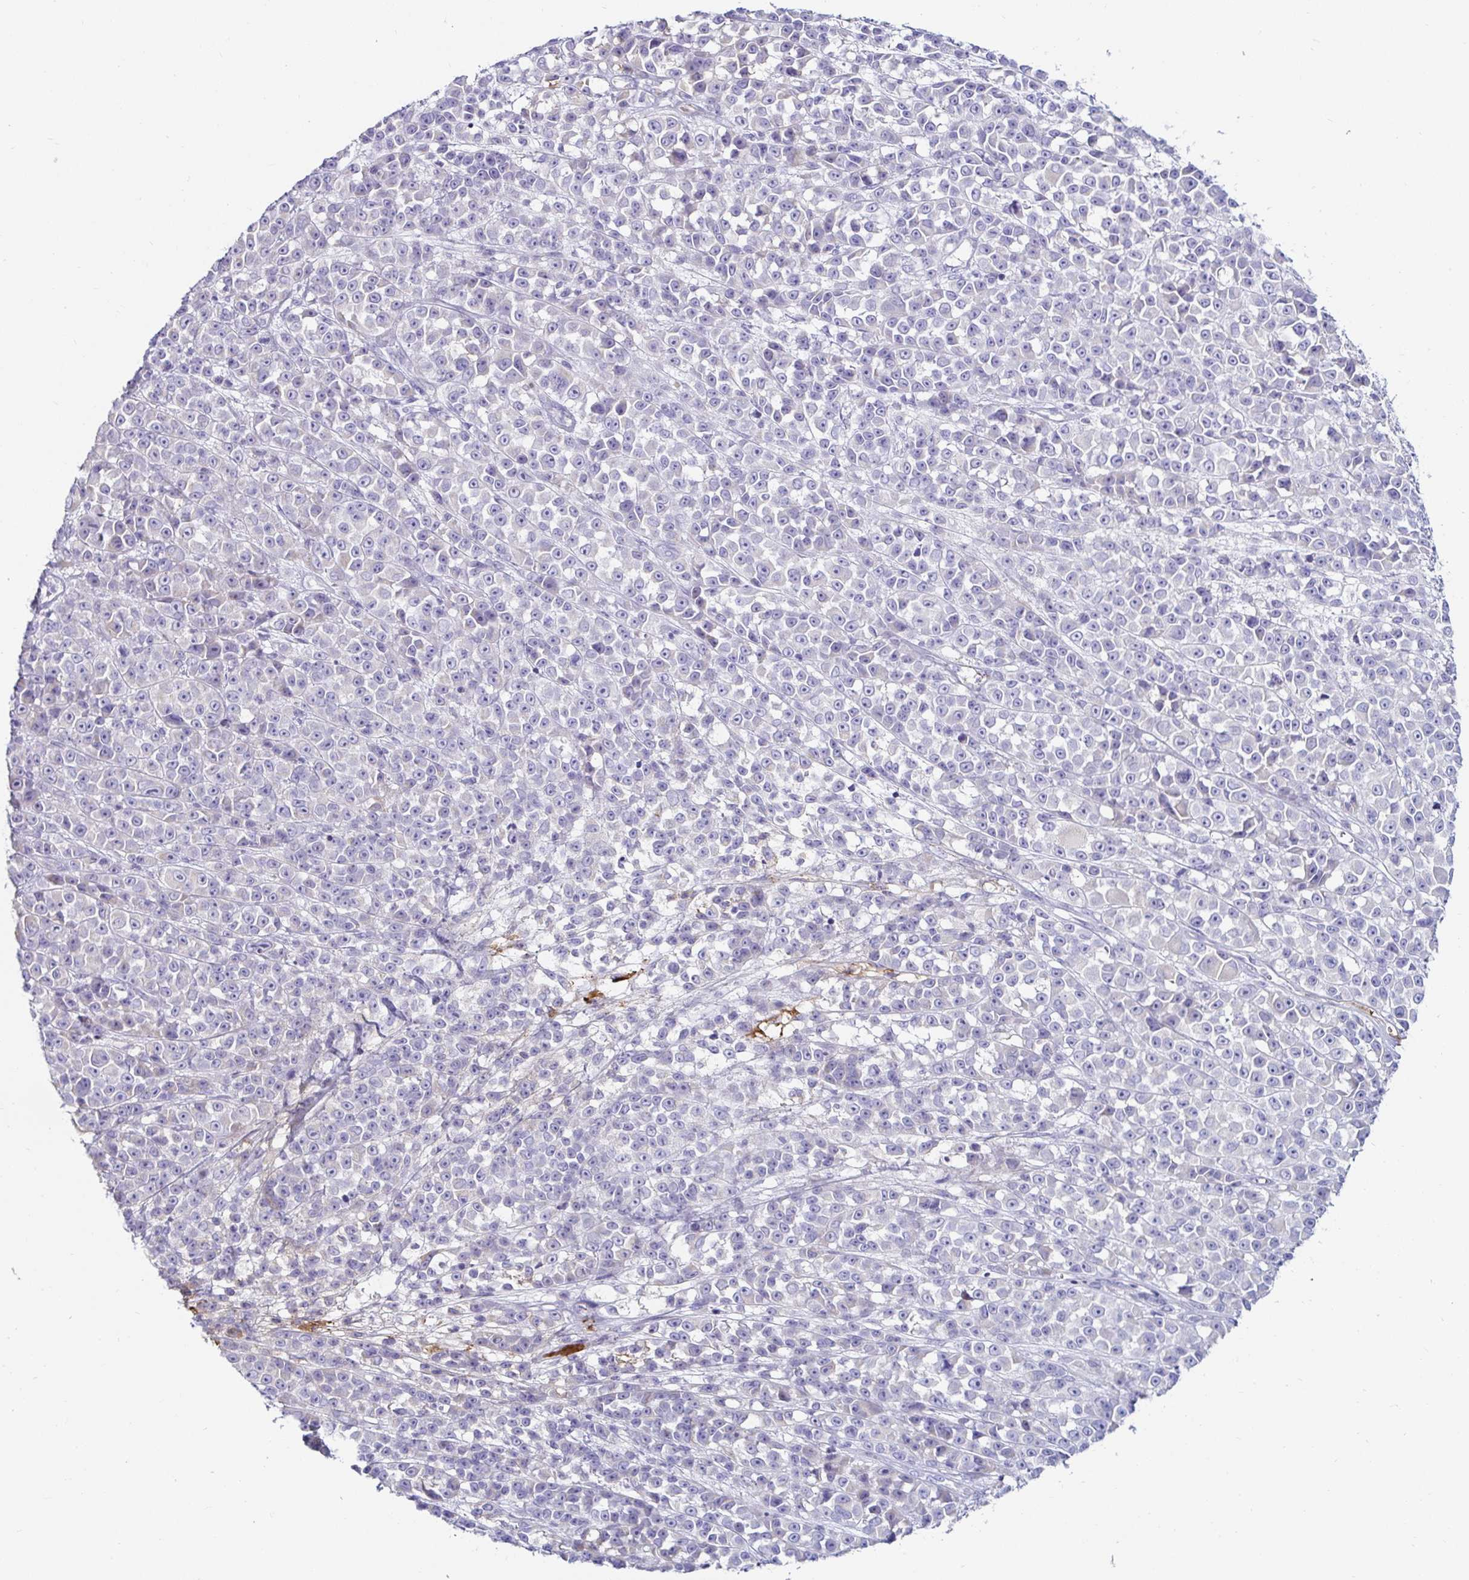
{"staining": {"intensity": "negative", "quantity": "none", "location": "none"}, "tissue": "melanoma", "cell_type": "Tumor cells", "image_type": "cancer", "snomed": [{"axis": "morphology", "description": "Malignant melanoma, NOS"}, {"axis": "topography", "description": "Skin"}, {"axis": "topography", "description": "Skin of back"}], "caption": "Immunohistochemistry (IHC) micrograph of human malignant melanoma stained for a protein (brown), which exhibits no expression in tumor cells.", "gene": "C4orf17", "patient": {"sex": "male", "age": 91}}